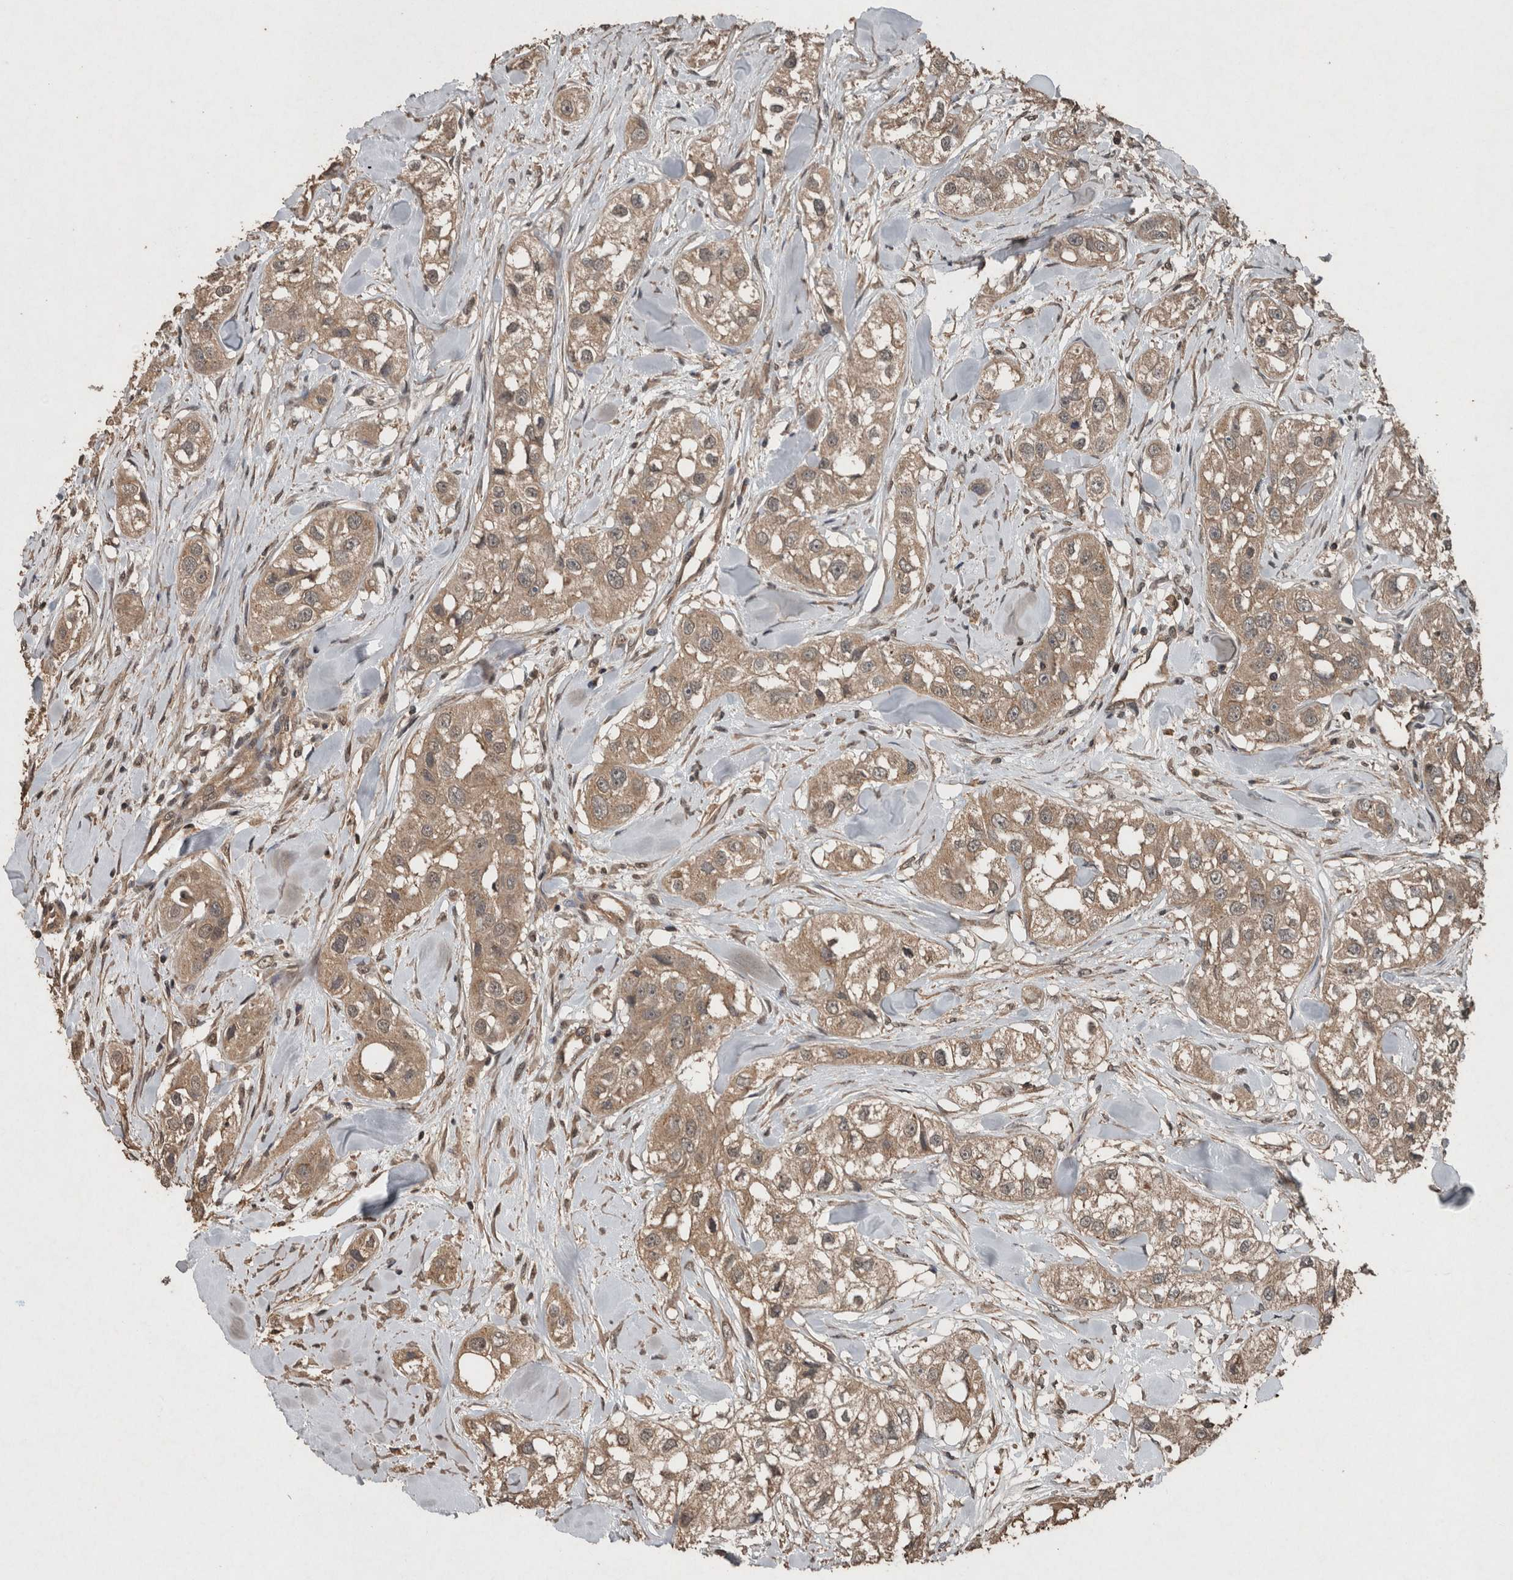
{"staining": {"intensity": "moderate", "quantity": ">75%", "location": "cytoplasmic/membranous"}, "tissue": "head and neck cancer", "cell_type": "Tumor cells", "image_type": "cancer", "snomed": [{"axis": "morphology", "description": "Normal tissue, NOS"}, {"axis": "morphology", "description": "Squamous cell carcinoma, NOS"}, {"axis": "topography", "description": "Skeletal muscle"}, {"axis": "topography", "description": "Head-Neck"}], "caption": "The image reveals a brown stain indicating the presence of a protein in the cytoplasmic/membranous of tumor cells in head and neck cancer.", "gene": "FGFRL1", "patient": {"sex": "male", "age": 51}}